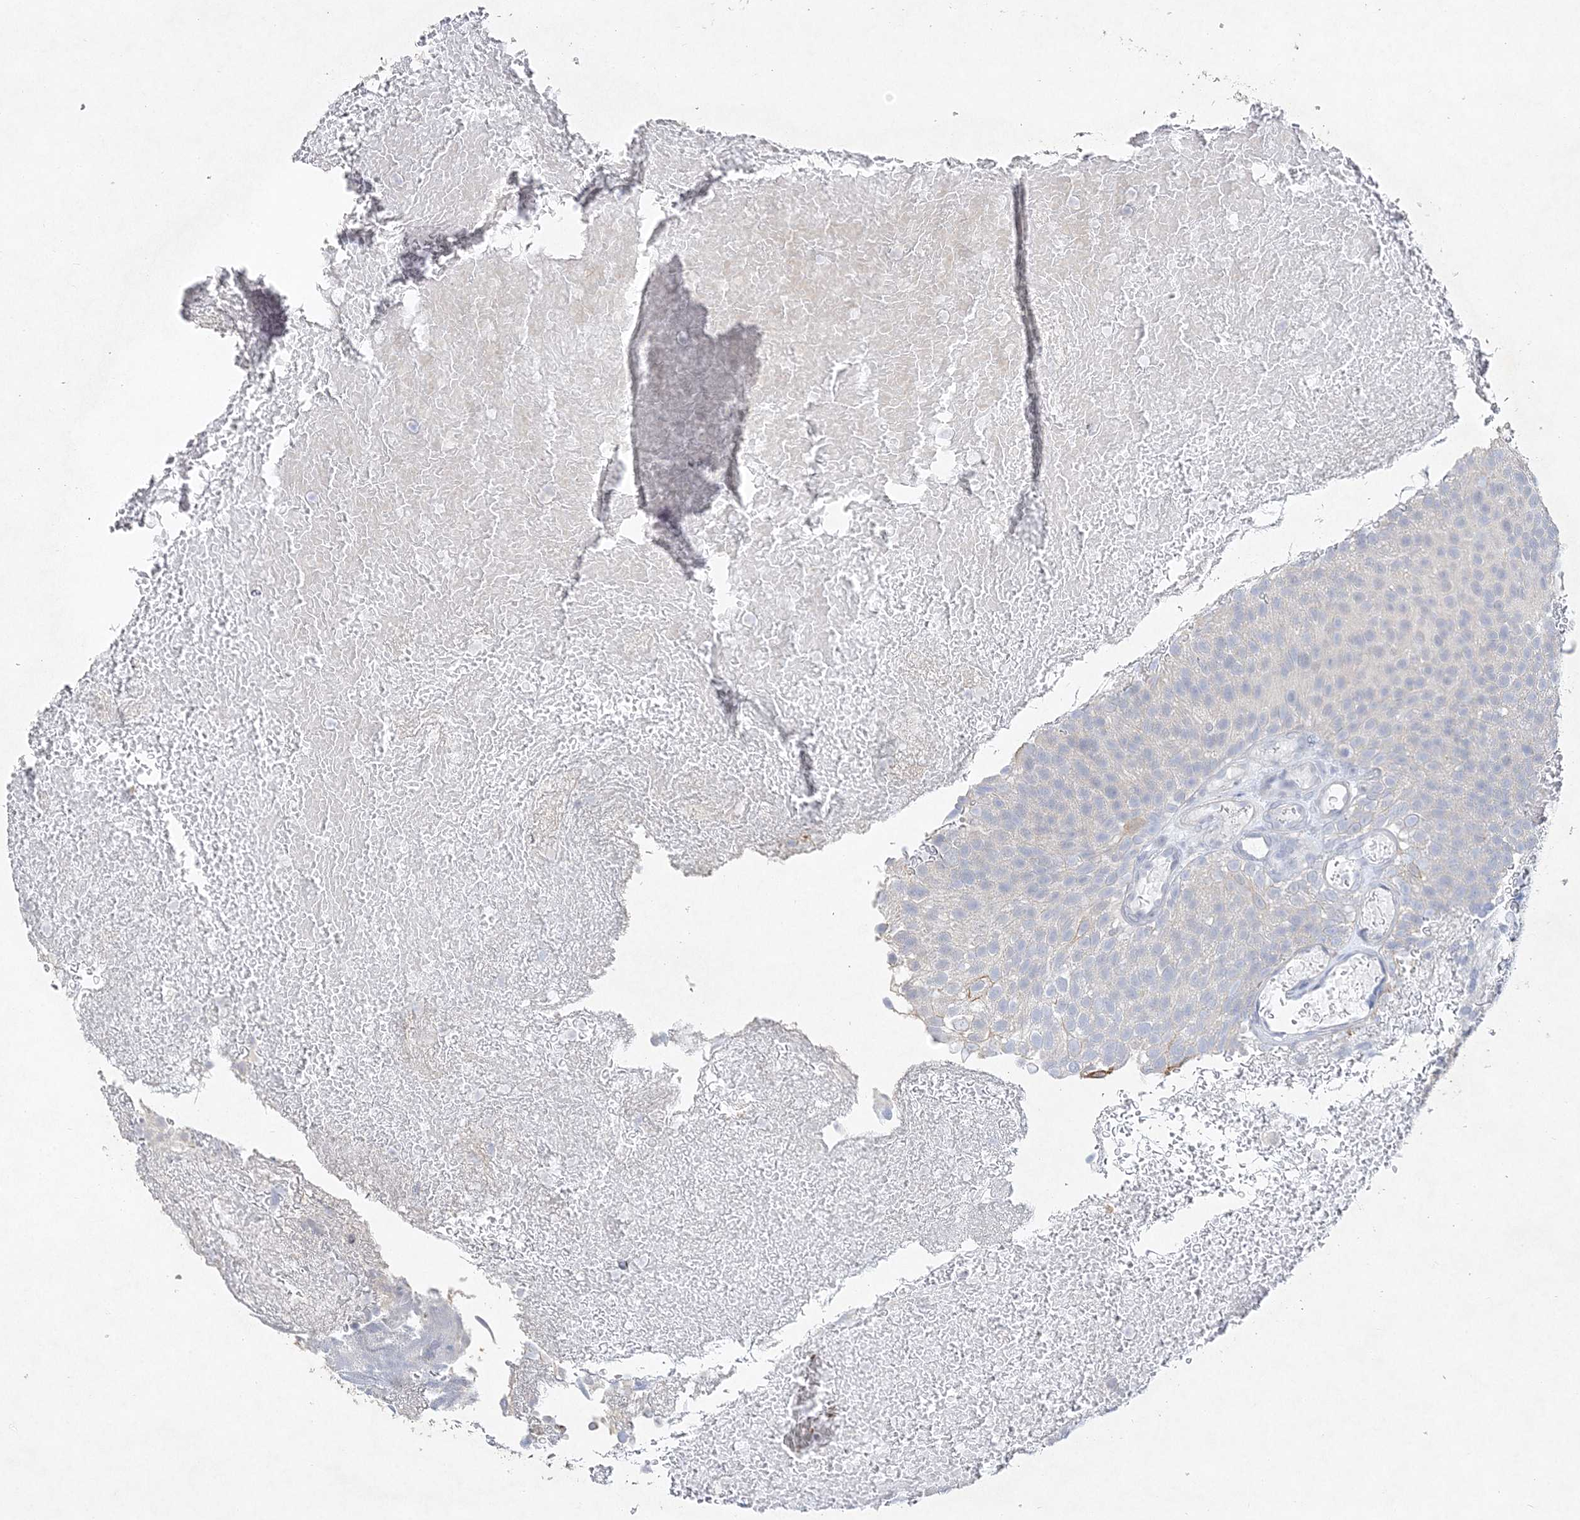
{"staining": {"intensity": "negative", "quantity": "none", "location": "none"}, "tissue": "urothelial cancer", "cell_type": "Tumor cells", "image_type": "cancer", "snomed": [{"axis": "morphology", "description": "Urothelial carcinoma, Low grade"}, {"axis": "topography", "description": "Urinary bladder"}], "caption": "A photomicrograph of human urothelial cancer is negative for staining in tumor cells.", "gene": "MAT2B", "patient": {"sex": "male", "age": 78}}